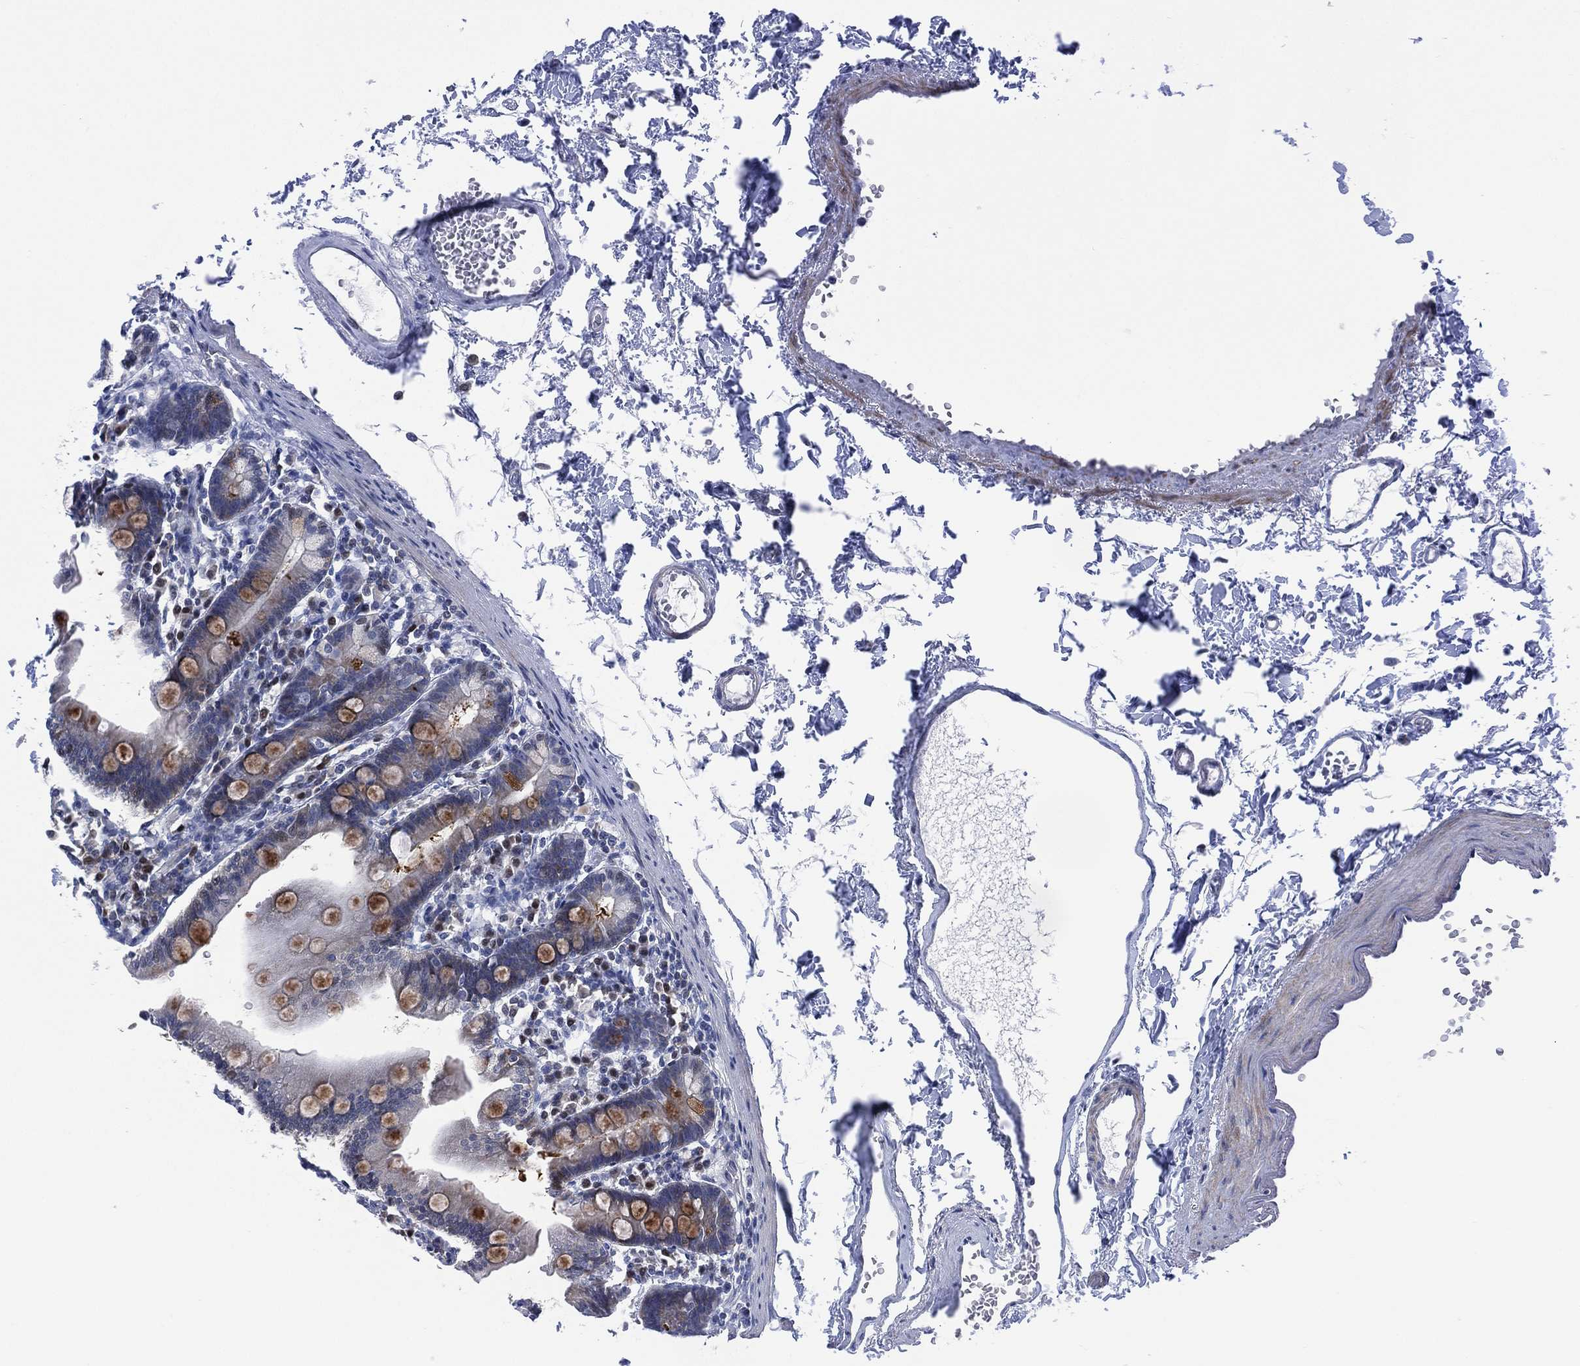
{"staining": {"intensity": "weak", "quantity": "<25%", "location": "cytoplasmic/membranous"}, "tissue": "duodenum", "cell_type": "Glandular cells", "image_type": "normal", "snomed": [{"axis": "morphology", "description": "Normal tissue, NOS"}, {"axis": "topography", "description": "Duodenum"}], "caption": "An IHC histopathology image of benign duodenum is shown. There is no staining in glandular cells of duodenum. Brightfield microscopy of immunohistochemistry (IHC) stained with DAB (brown) and hematoxylin (blue), captured at high magnification.", "gene": "SLC4A4", "patient": {"sex": "female", "age": 67}}